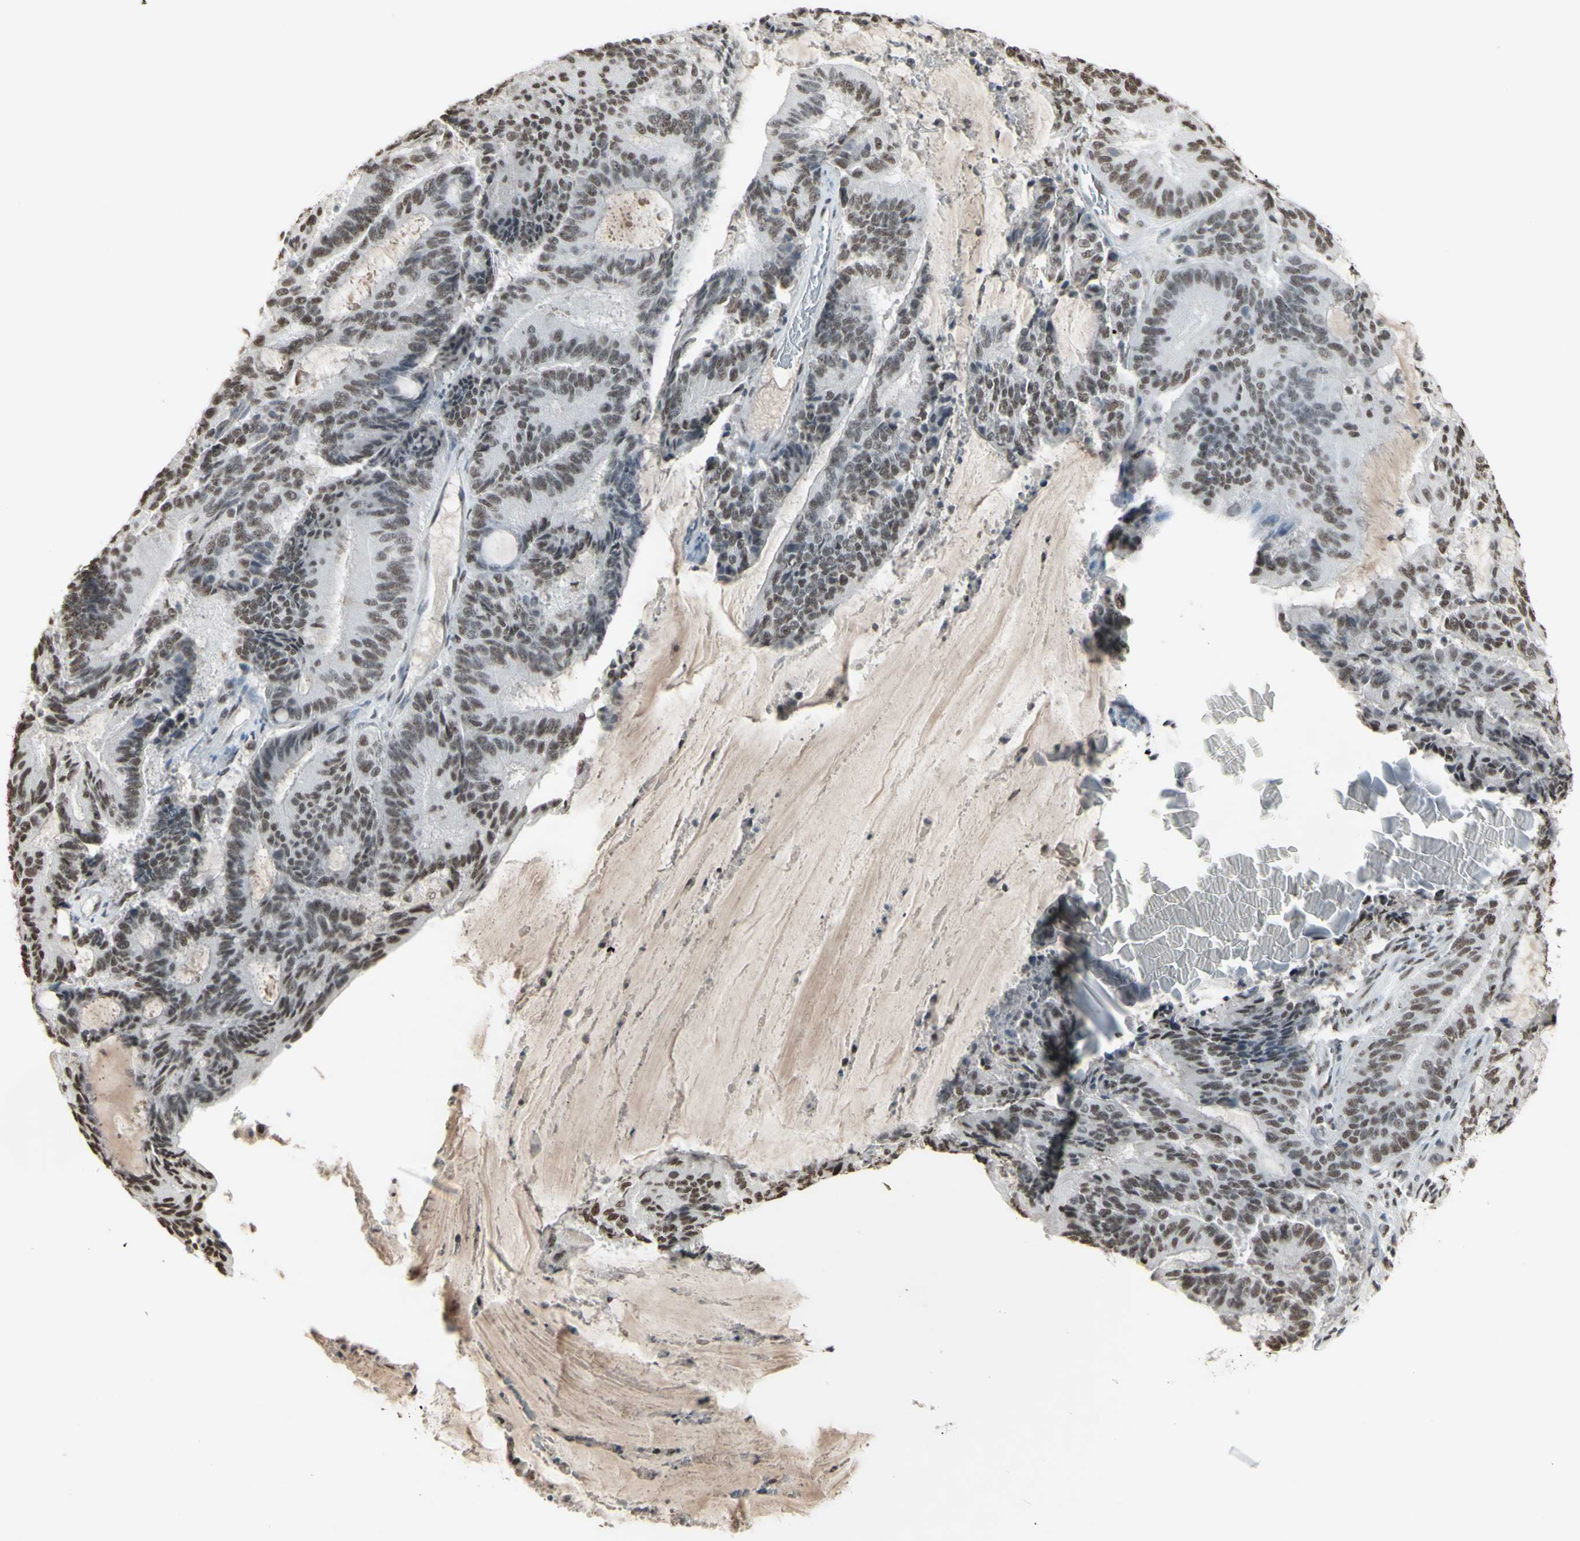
{"staining": {"intensity": "moderate", "quantity": ">75%", "location": "nuclear"}, "tissue": "liver cancer", "cell_type": "Tumor cells", "image_type": "cancer", "snomed": [{"axis": "morphology", "description": "Cholangiocarcinoma"}, {"axis": "topography", "description": "Liver"}], "caption": "A micrograph of cholangiocarcinoma (liver) stained for a protein displays moderate nuclear brown staining in tumor cells.", "gene": "TRIM28", "patient": {"sex": "female", "age": 73}}